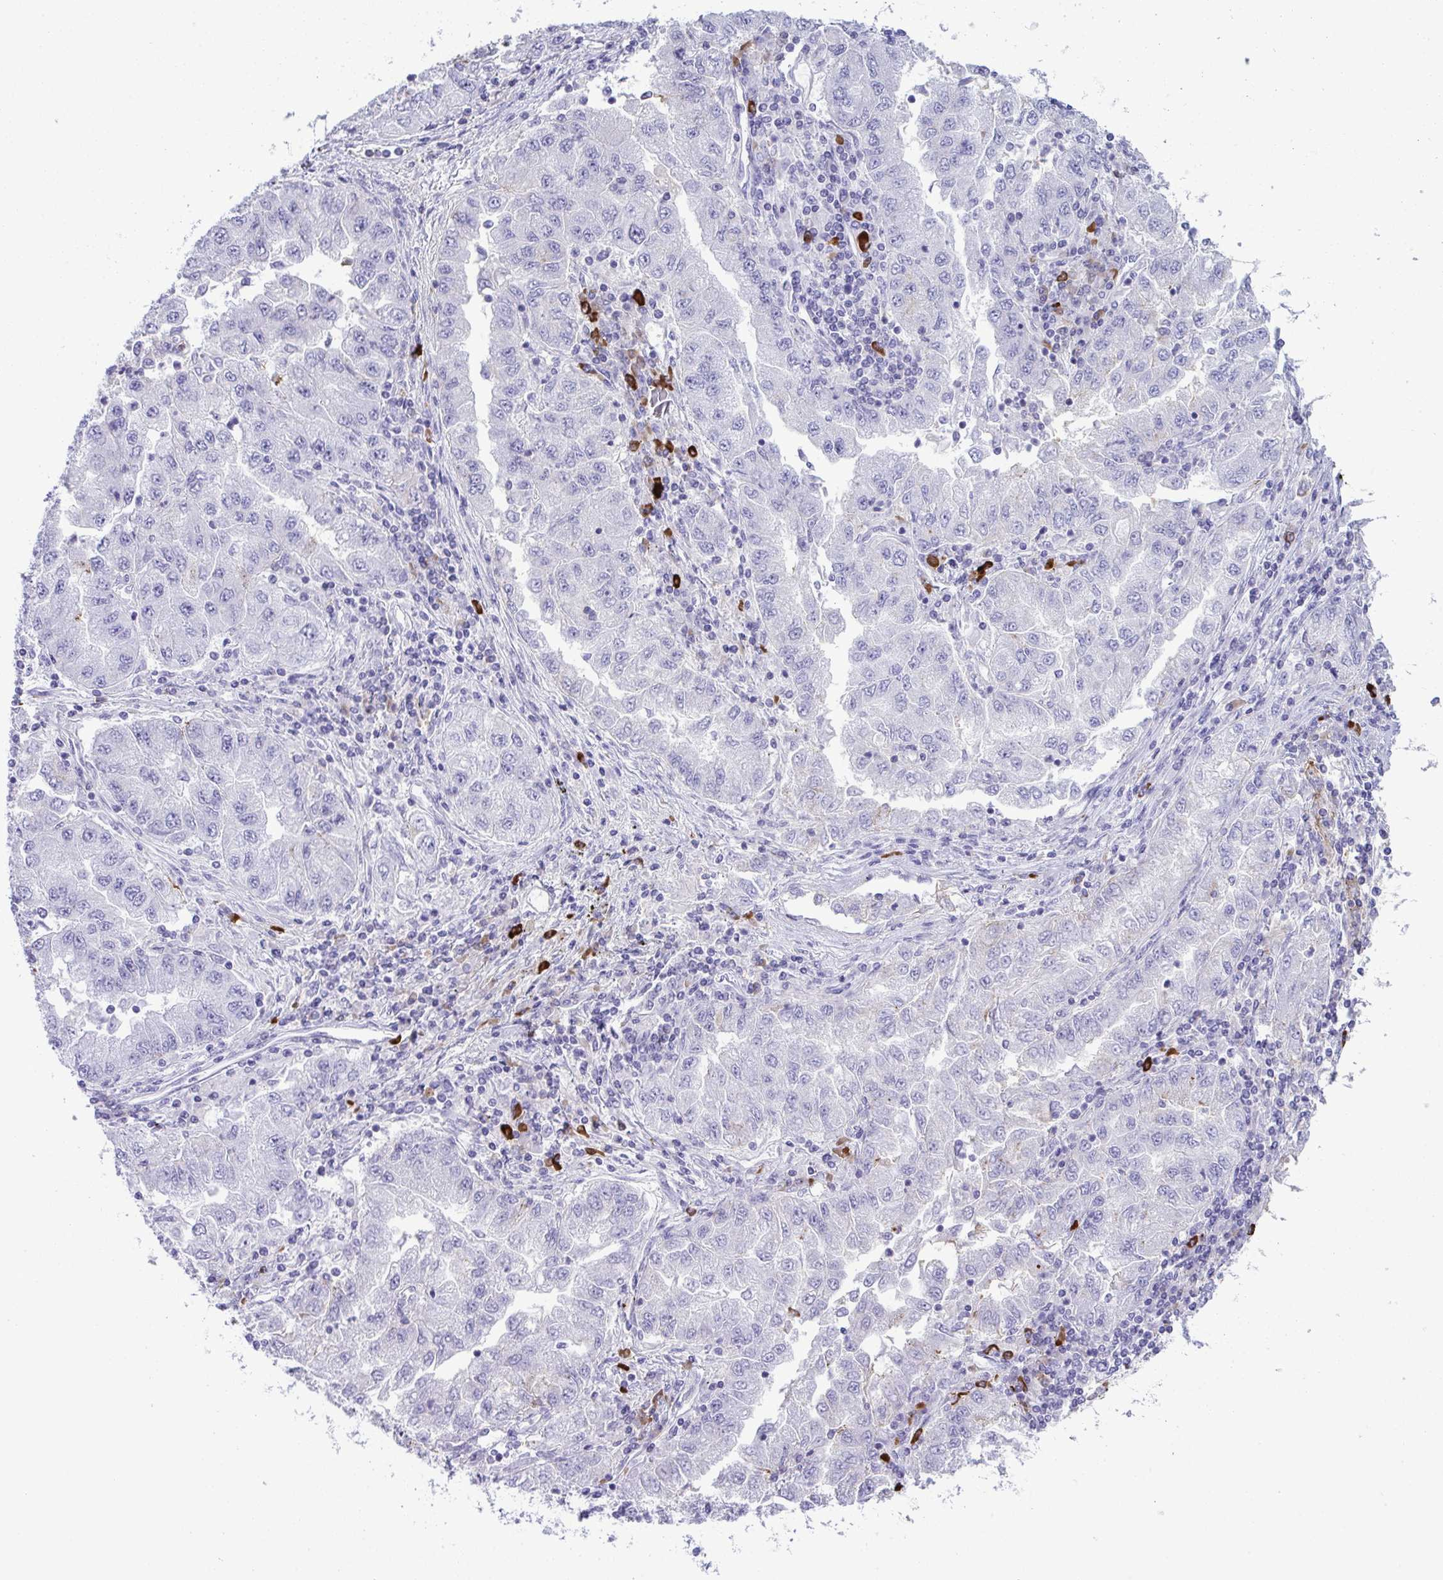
{"staining": {"intensity": "negative", "quantity": "none", "location": "none"}, "tissue": "lung cancer", "cell_type": "Tumor cells", "image_type": "cancer", "snomed": [{"axis": "morphology", "description": "Adenocarcinoma, NOS"}, {"axis": "morphology", "description": "Adenocarcinoma primary or metastatic"}, {"axis": "topography", "description": "Lung"}], "caption": "Protein analysis of lung cancer exhibits no significant expression in tumor cells.", "gene": "JCHAIN", "patient": {"sex": "male", "age": 74}}